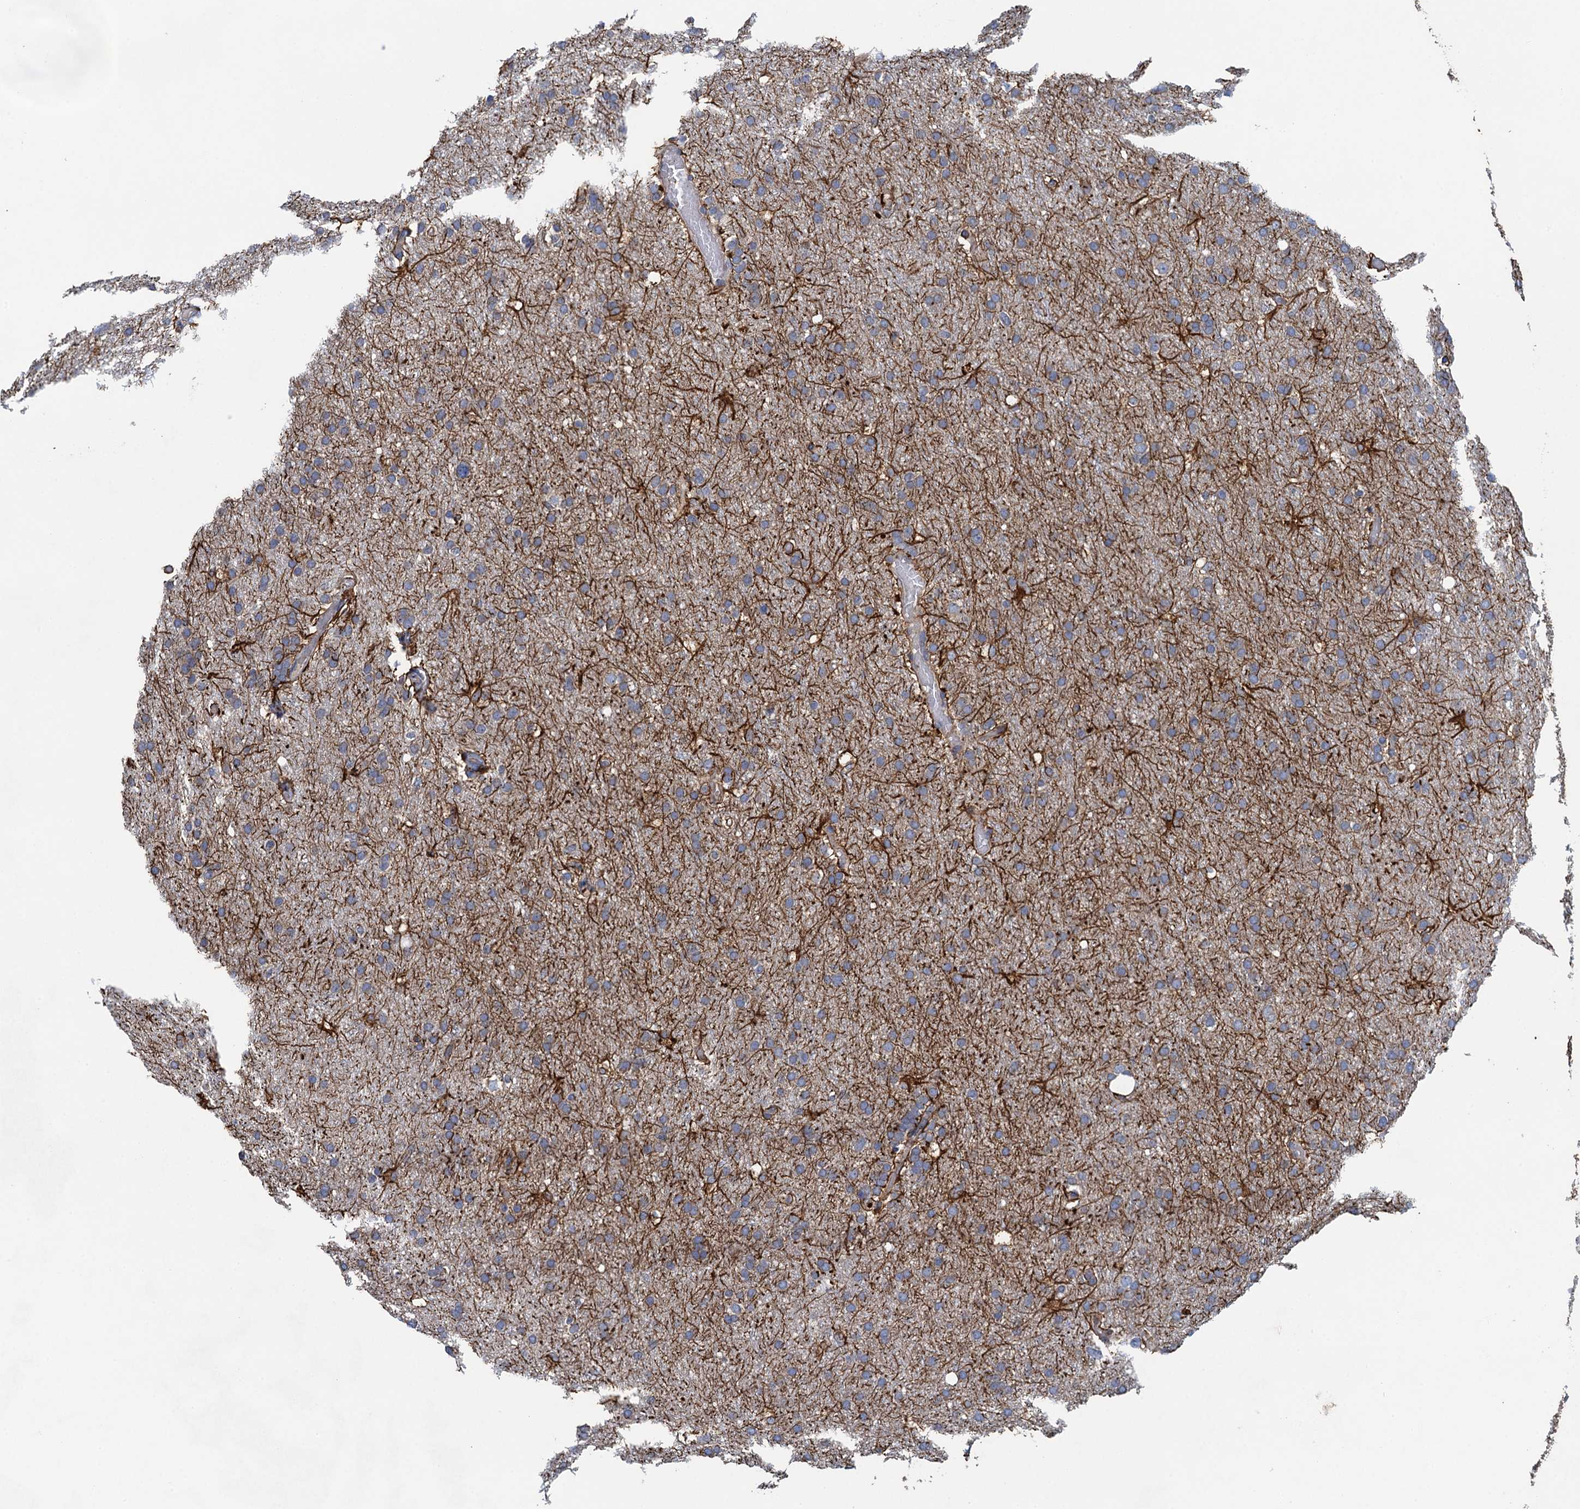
{"staining": {"intensity": "negative", "quantity": "none", "location": "none"}, "tissue": "glioma", "cell_type": "Tumor cells", "image_type": "cancer", "snomed": [{"axis": "morphology", "description": "Glioma, malignant, High grade"}, {"axis": "topography", "description": "Cerebral cortex"}], "caption": "High power microscopy photomicrograph of an IHC photomicrograph of malignant glioma (high-grade), revealing no significant staining in tumor cells.", "gene": "ADCY9", "patient": {"sex": "female", "age": 36}}